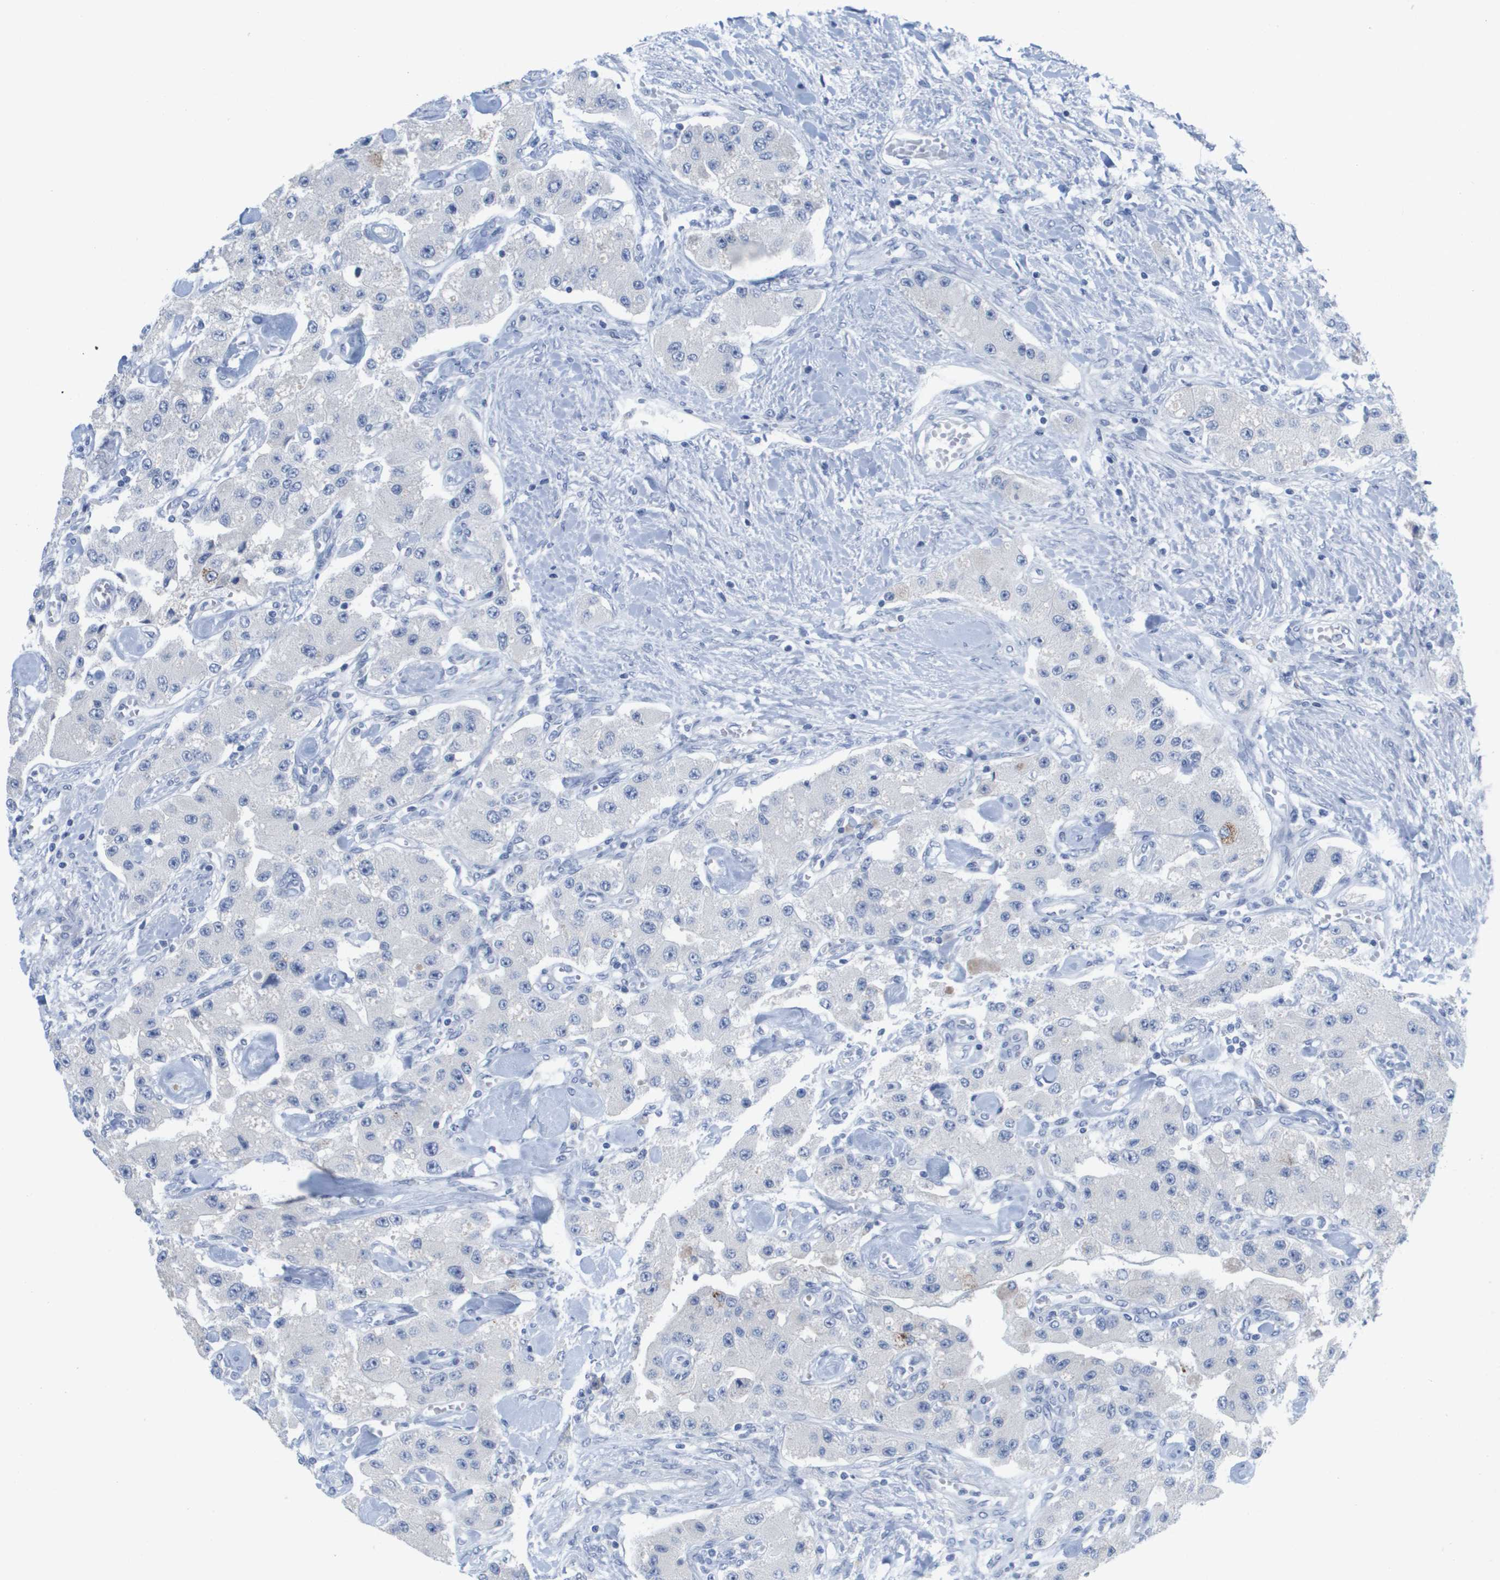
{"staining": {"intensity": "weak", "quantity": "<25%", "location": "cytoplasmic/membranous"}, "tissue": "carcinoid", "cell_type": "Tumor cells", "image_type": "cancer", "snomed": [{"axis": "morphology", "description": "Carcinoid, malignant, NOS"}, {"axis": "topography", "description": "Pancreas"}], "caption": "High magnification brightfield microscopy of carcinoid (malignant) stained with DAB (brown) and counterstained with hematoxylin (blue): tumor cells show no significant staining. The staining is performed using DAB brown chromogen with nuclei counter-stained in using hematoxylin.", "gene": "PDE4A", "patient": {"sex": "male", "age": 41}}